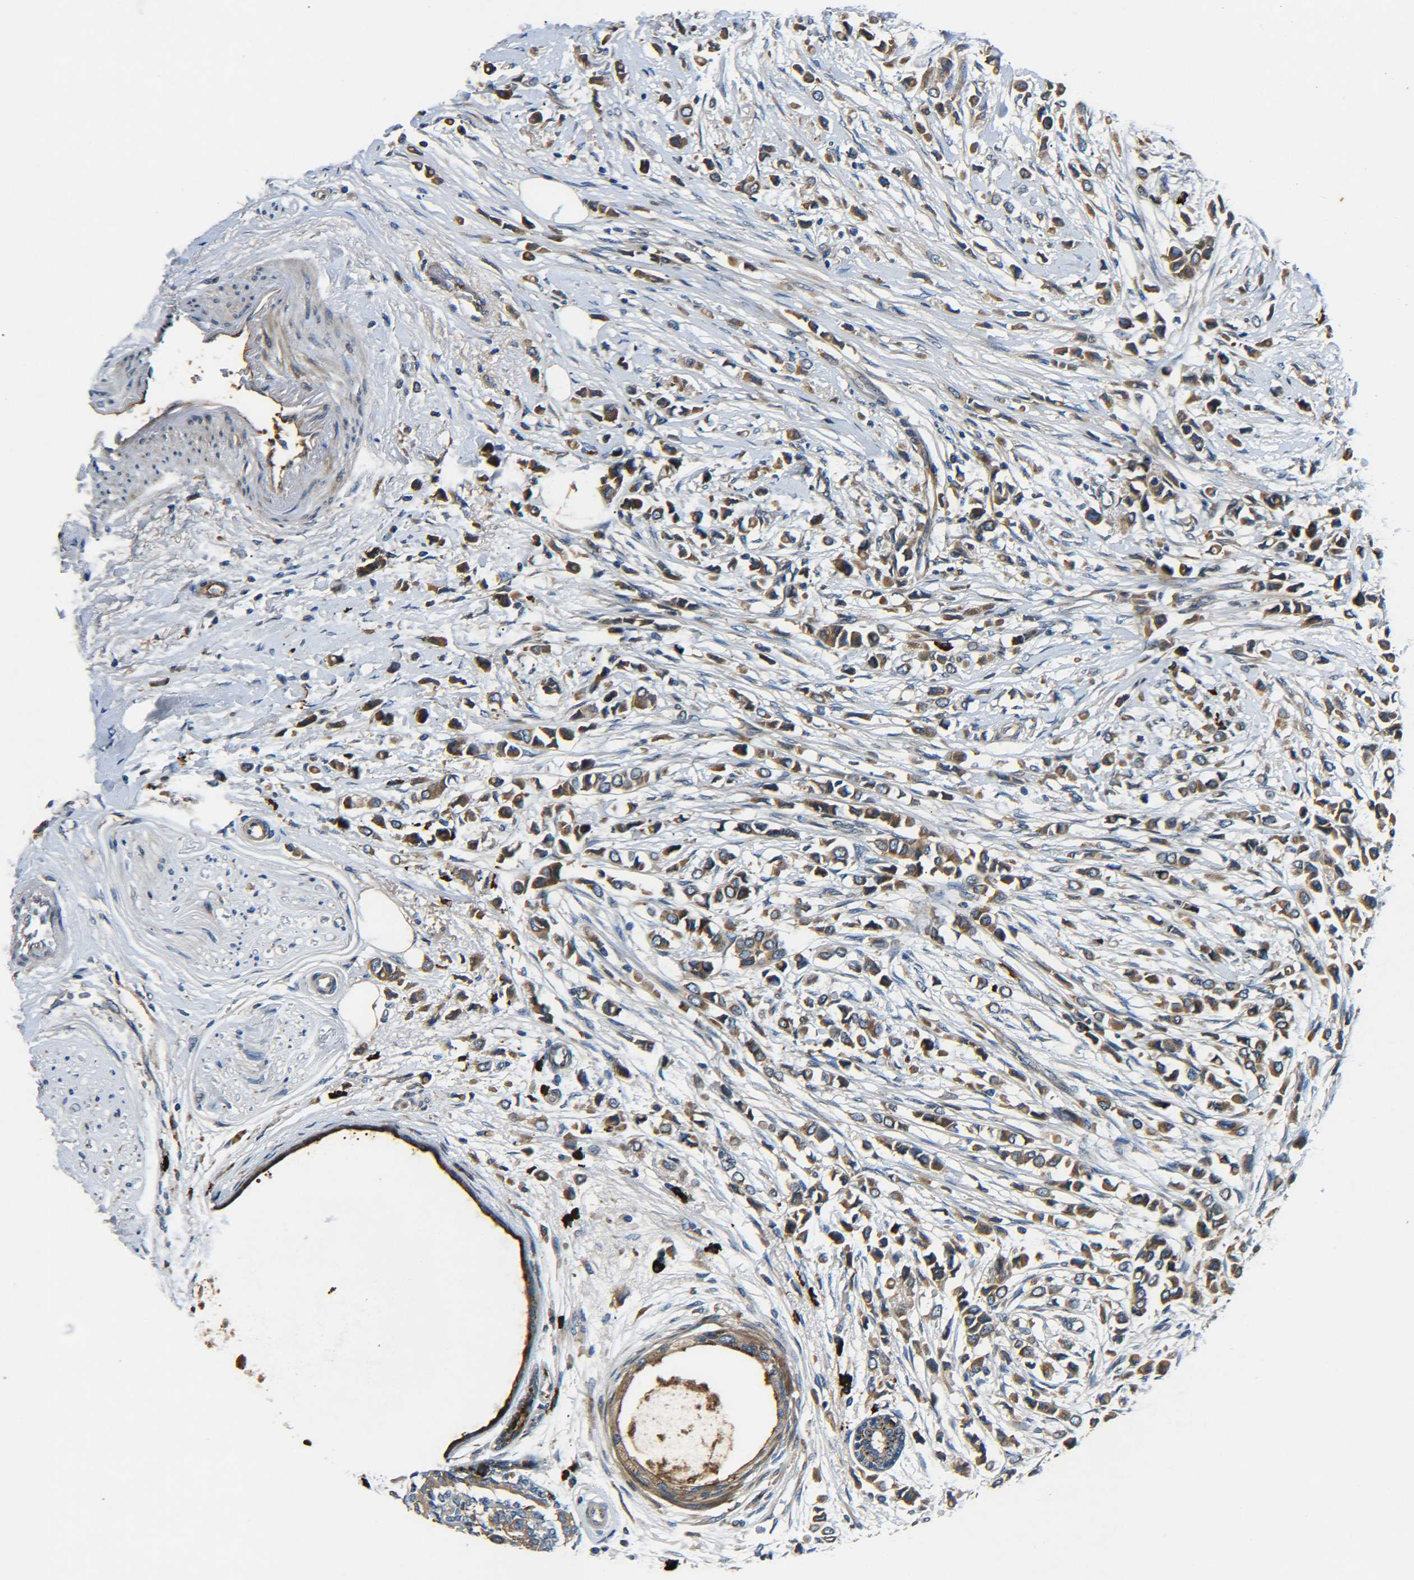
{"staining": {"intensity": "moderate", "quantity": ">75%", "location": "cytoplasmic/membranous"}, "tissue": "breast cancer", "cell_type": "Tumor cells", "image_type": "cancer", "snomed": [{"axis": "morphology", "description": "Lobular carcinoma"}, {"axis": "topography", "description": "Breast"}], "caption": "Brown immunohistochemical staining in breast cancer demonstrates moderate cytoplasmic/membranous expression in about >75% of tumor cells.", "gene": "RAB1B", "patient": {"sex": "female", "age": 51}}